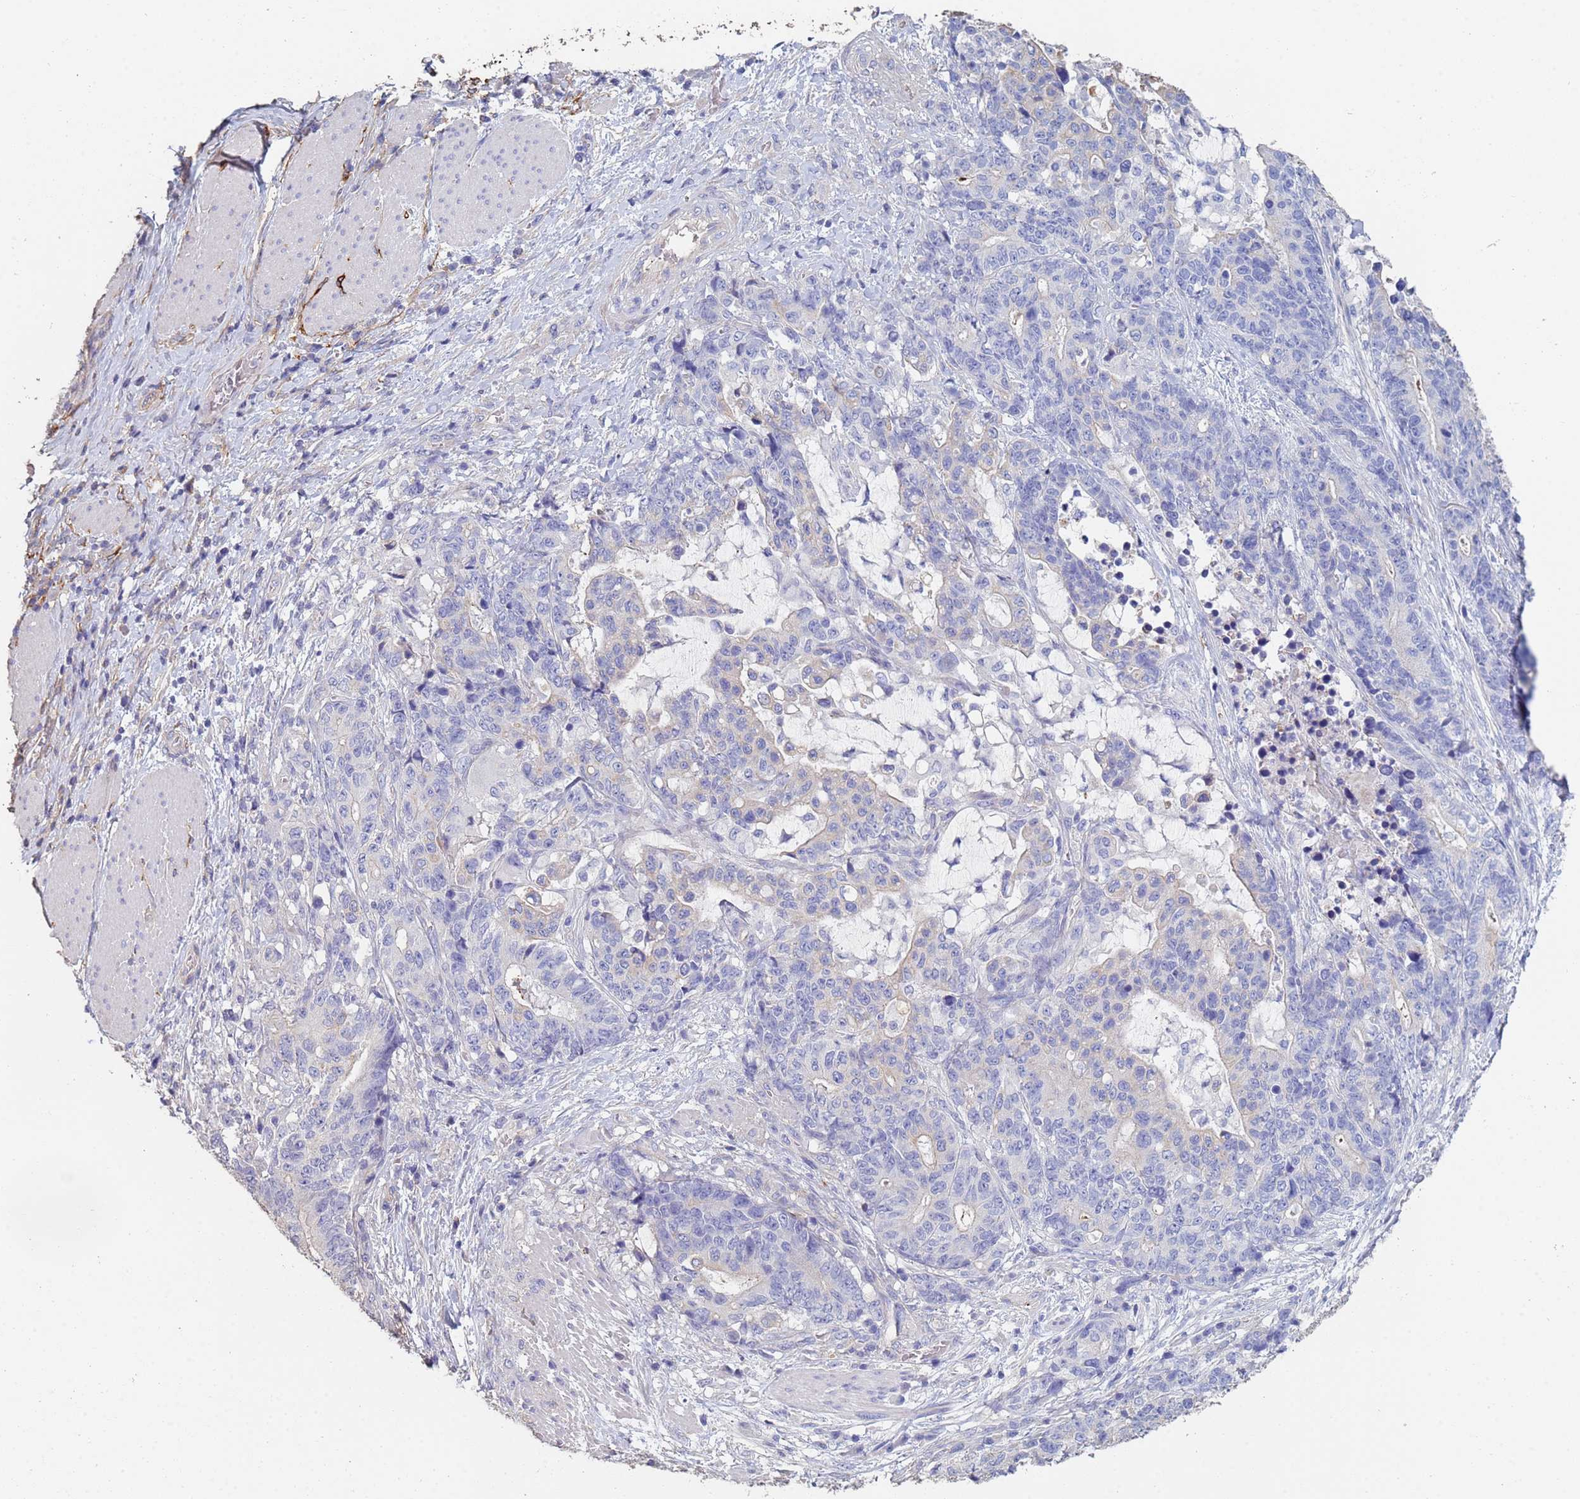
{"staining": {"intensity": "negative", "quantity": "none", "location": "none"}, "tissue": "stomach cancer", "cell_type": "Tumor cells", "image_type": "cancer", "snomed": [{"axis": "morphology", "description": "Normal tissue, NOS"}, {"axis": "morphology", "description": "Adenocarcinoma, NOS"}, {"axis": "topography", "description": "Stomach"}], "caption": "This is an immunohistochemistry (IHC) image of human stomach adenocarcinoma. There is no expression in tumor cells.", "gene": "ABCA8", "patient": {"sex": "female", "age": 64}}